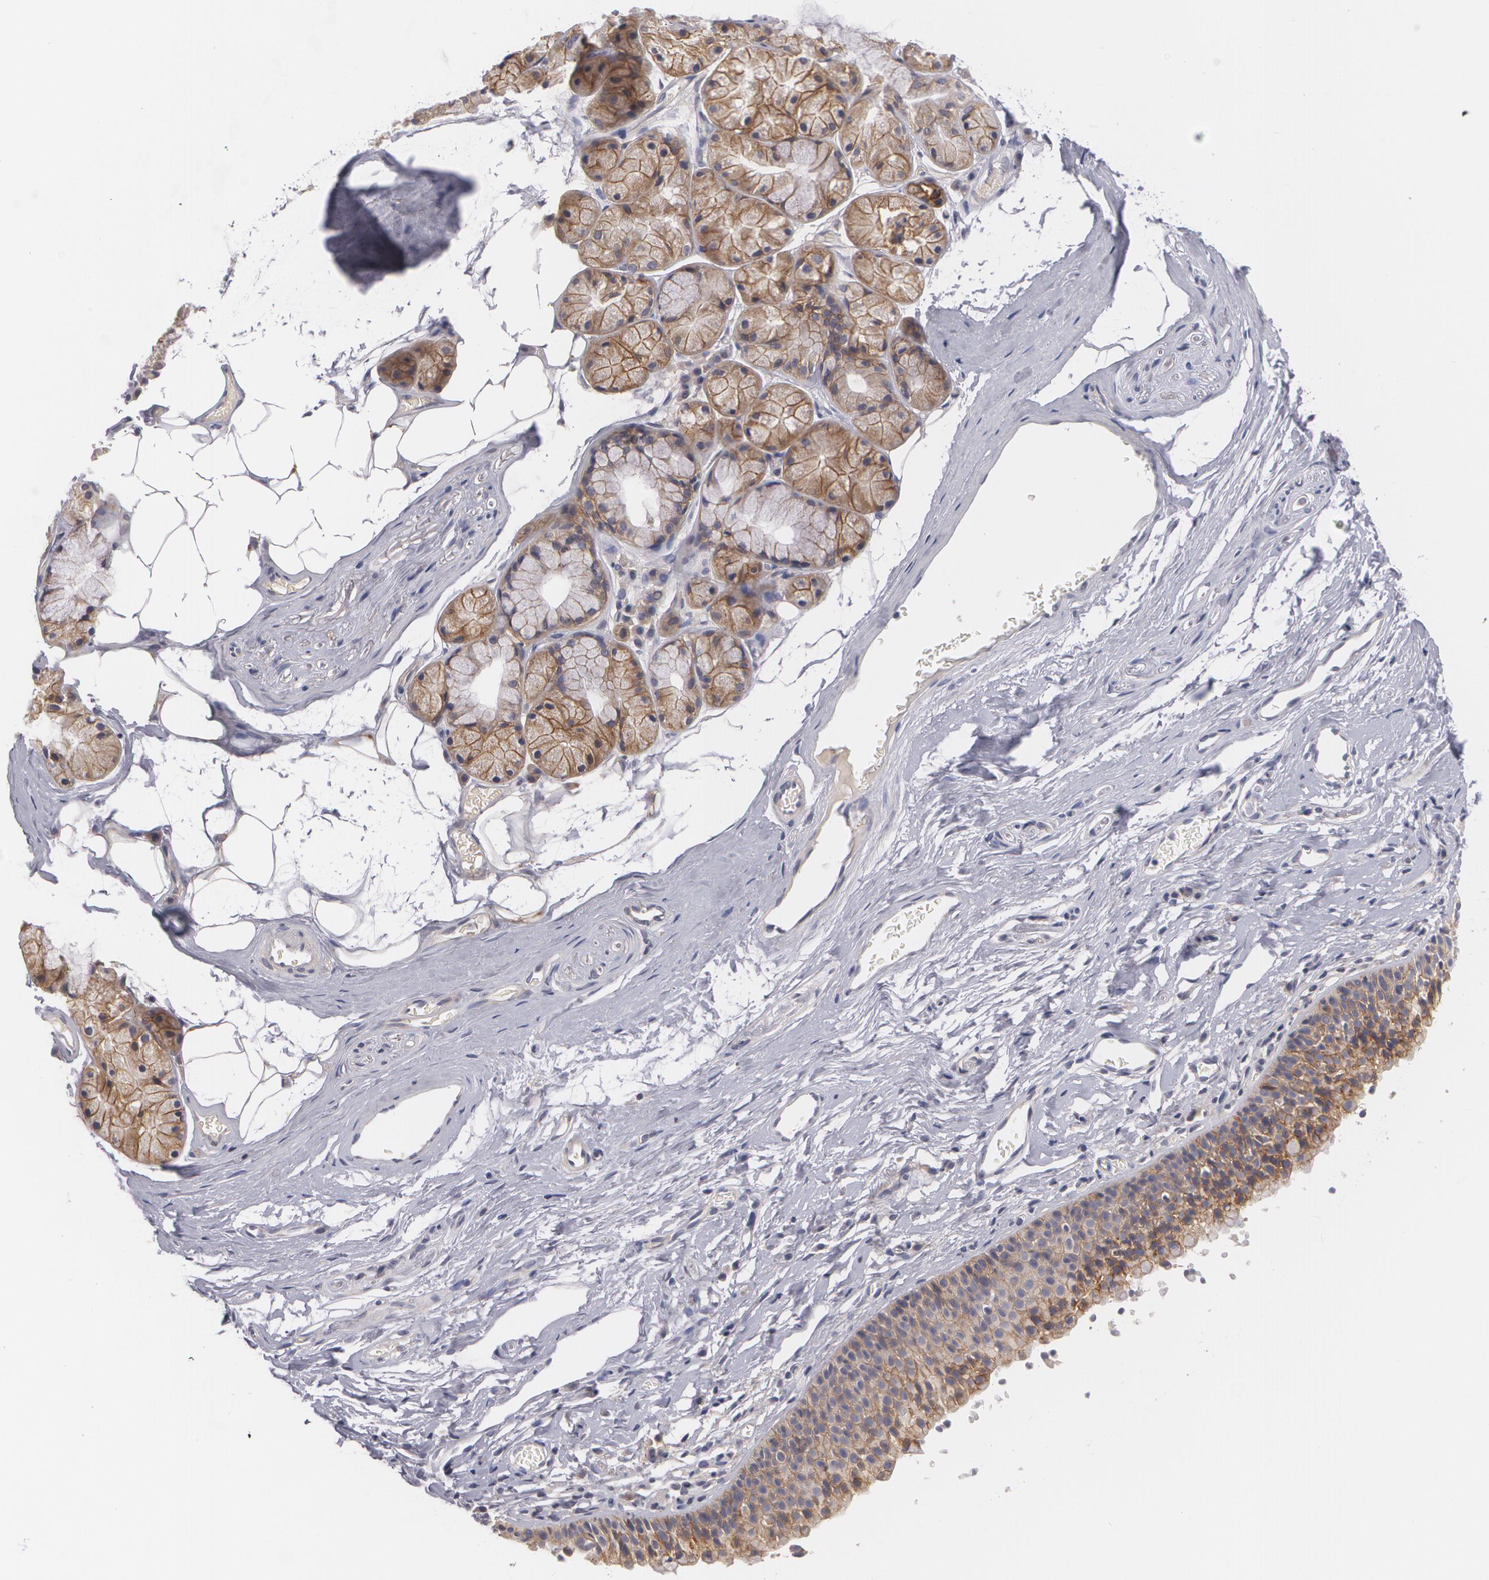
{"staining": {"intensity": "moderate", "quantity": ">75%", "location": "cytoplasmic/membranous"}, "tissue": "nasopharynx", "cell_type": "Respiratory epithelial cells", "image_type": "normal", "snomed": [{"axis": "morphology", "description": "Normal tissue, NOS"}, {"axis": "topography", "description": "Nasopharynx"}], "caption": "Nasopharynx stained with a protein marker exhibits moderate staining in respiratory epithelial cells.", "gene": "CASK", "patient": {"sex": "male", "age": 56}}